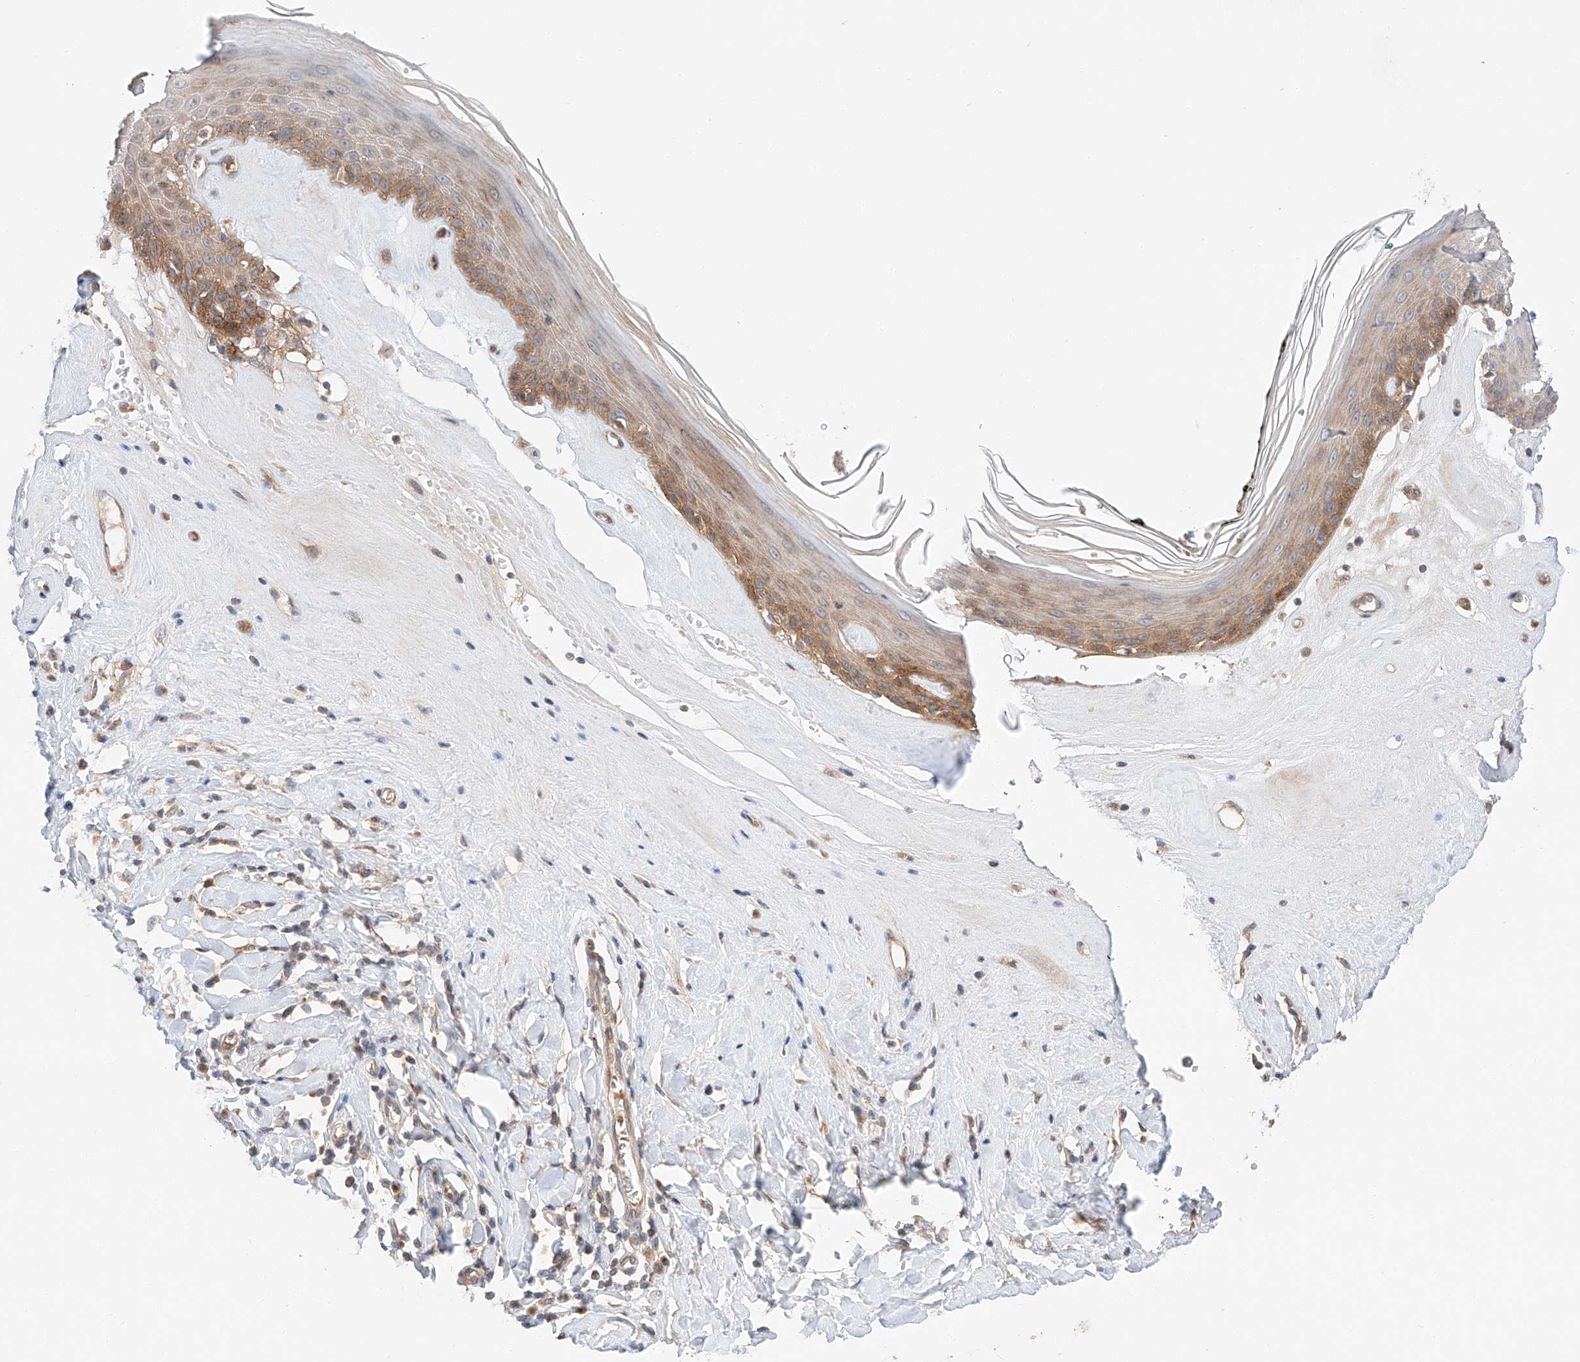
{"staining": {"intensity": "moderate", "quantity": ">75%", "location": "cytoplasmic/membranous"}, "tissue": "skin", "cell_type": "Epidermal cells", "image_type": "normal", "snomed": [{"axis": "morphology", "description": "Normal tissue, NOS"}, {"axis": "morphology", "description": "Inflammation, NOS"}, {"axis": "topography", "description": "Vulva"}], "caption": "About >75% of epidermal cells in unremarkable skin exhibit moderate cytoplasmic/membranous protein expression as visualized by brown immunohistochemical staining.", "gene": "XPNPEP1", "patient": {"sex": "female", "age": 84}}